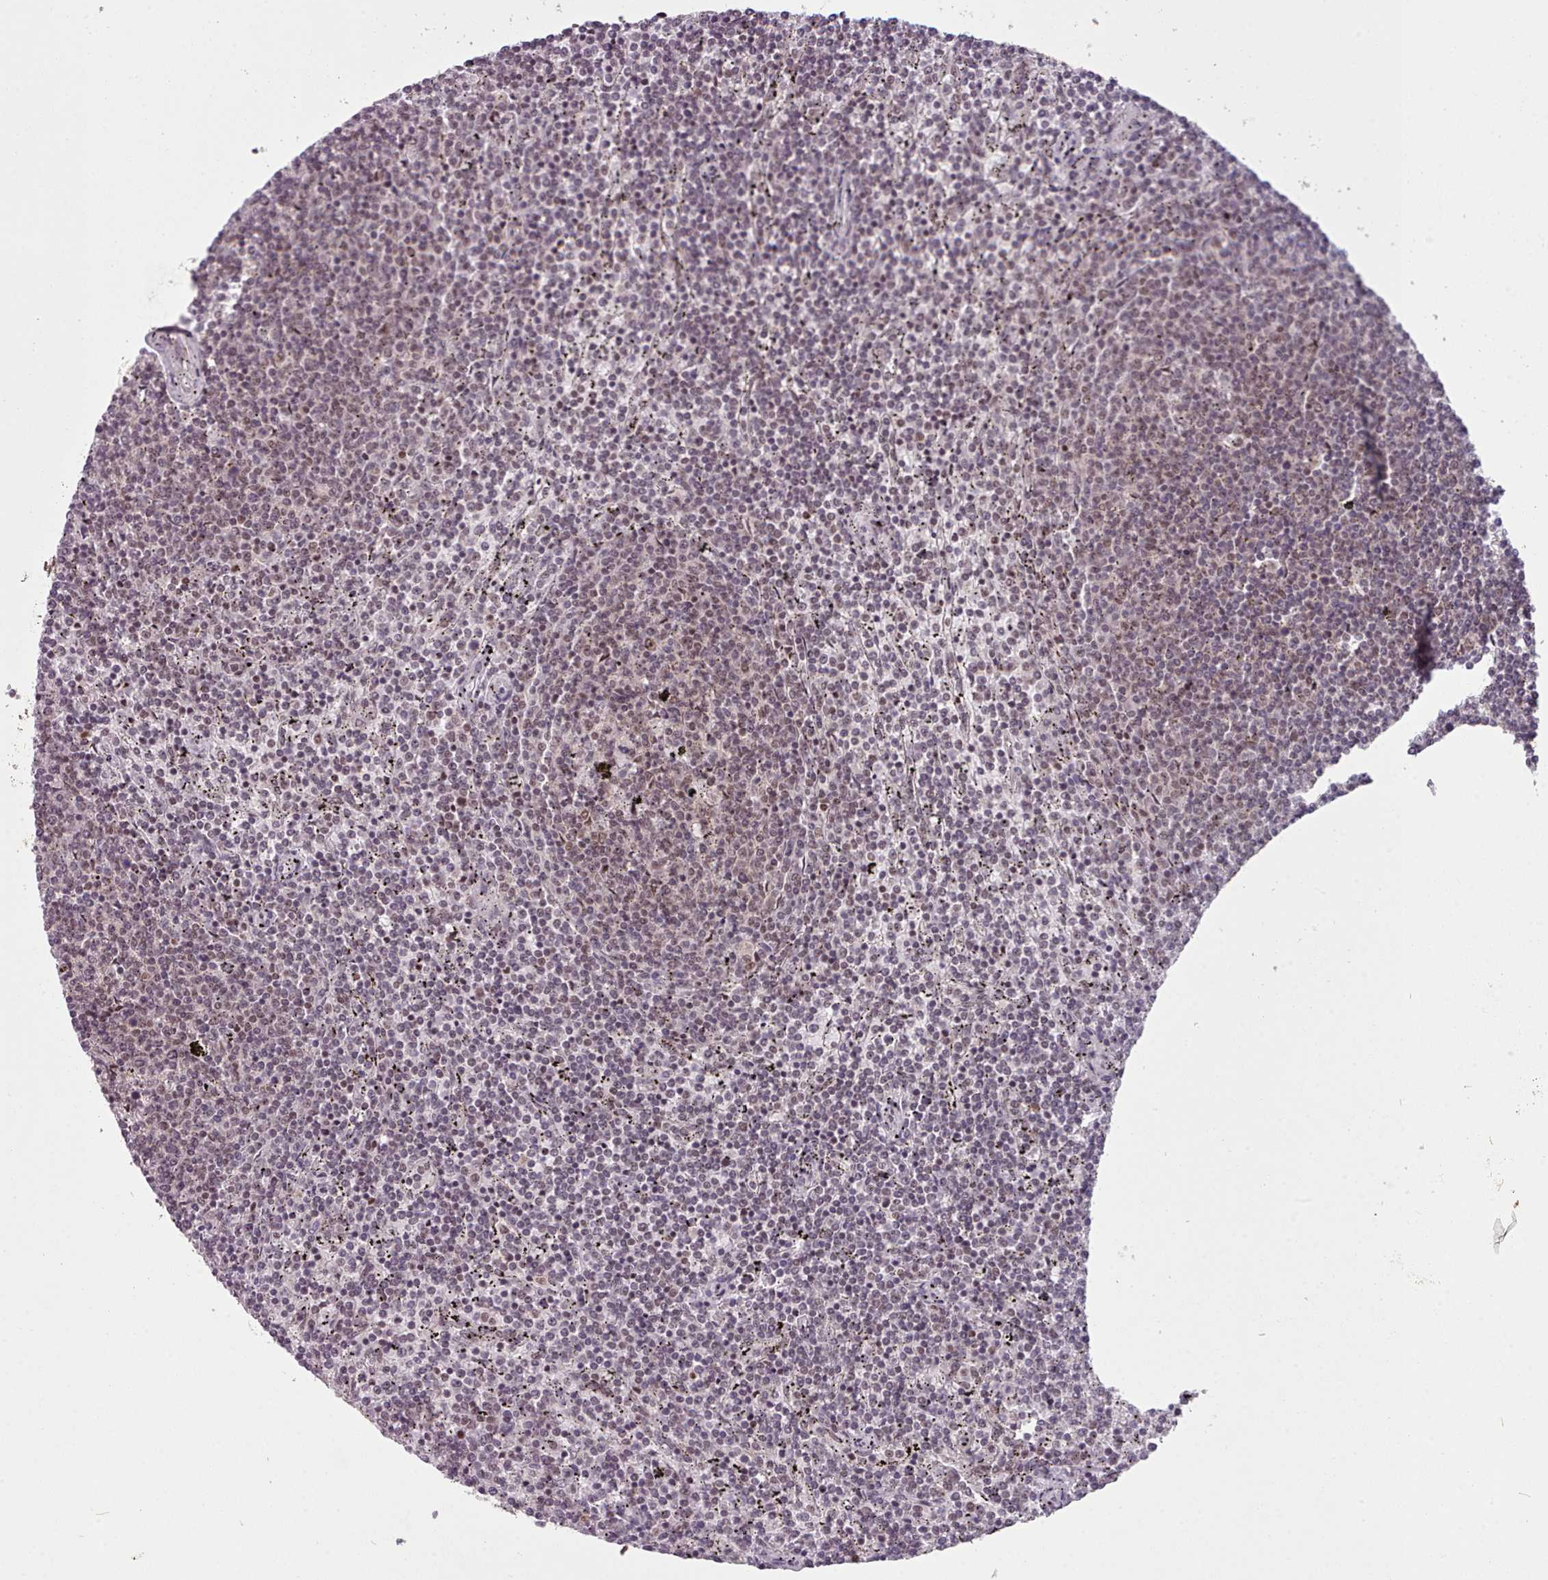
{"staining": {"intensity": "weak", "quantity": ">75%", "location": "nuclear"}, "tissue": "lymphoma", "cell_type": "Tumor cells", "image_type": "cancer", "snomed": [{"axis": "morphology", "description": "Malignant lymphoma, non-Hodgkin's type, Low grade"}, {"axis": "topography", "description": "Spleen"}], "caption": "Immunohistochemistry staining of lymphoma, which reveals low levels of weak nuclear staining in about >75% of tumor cells indicating weak nuclear protein positivity. The staining was performed using DAB (brown) for protein detection and nuclei were counterstained in hematoxylin (blue).", "gene": "SRSF9", "patient": {"sex": "female", "age": 50}}